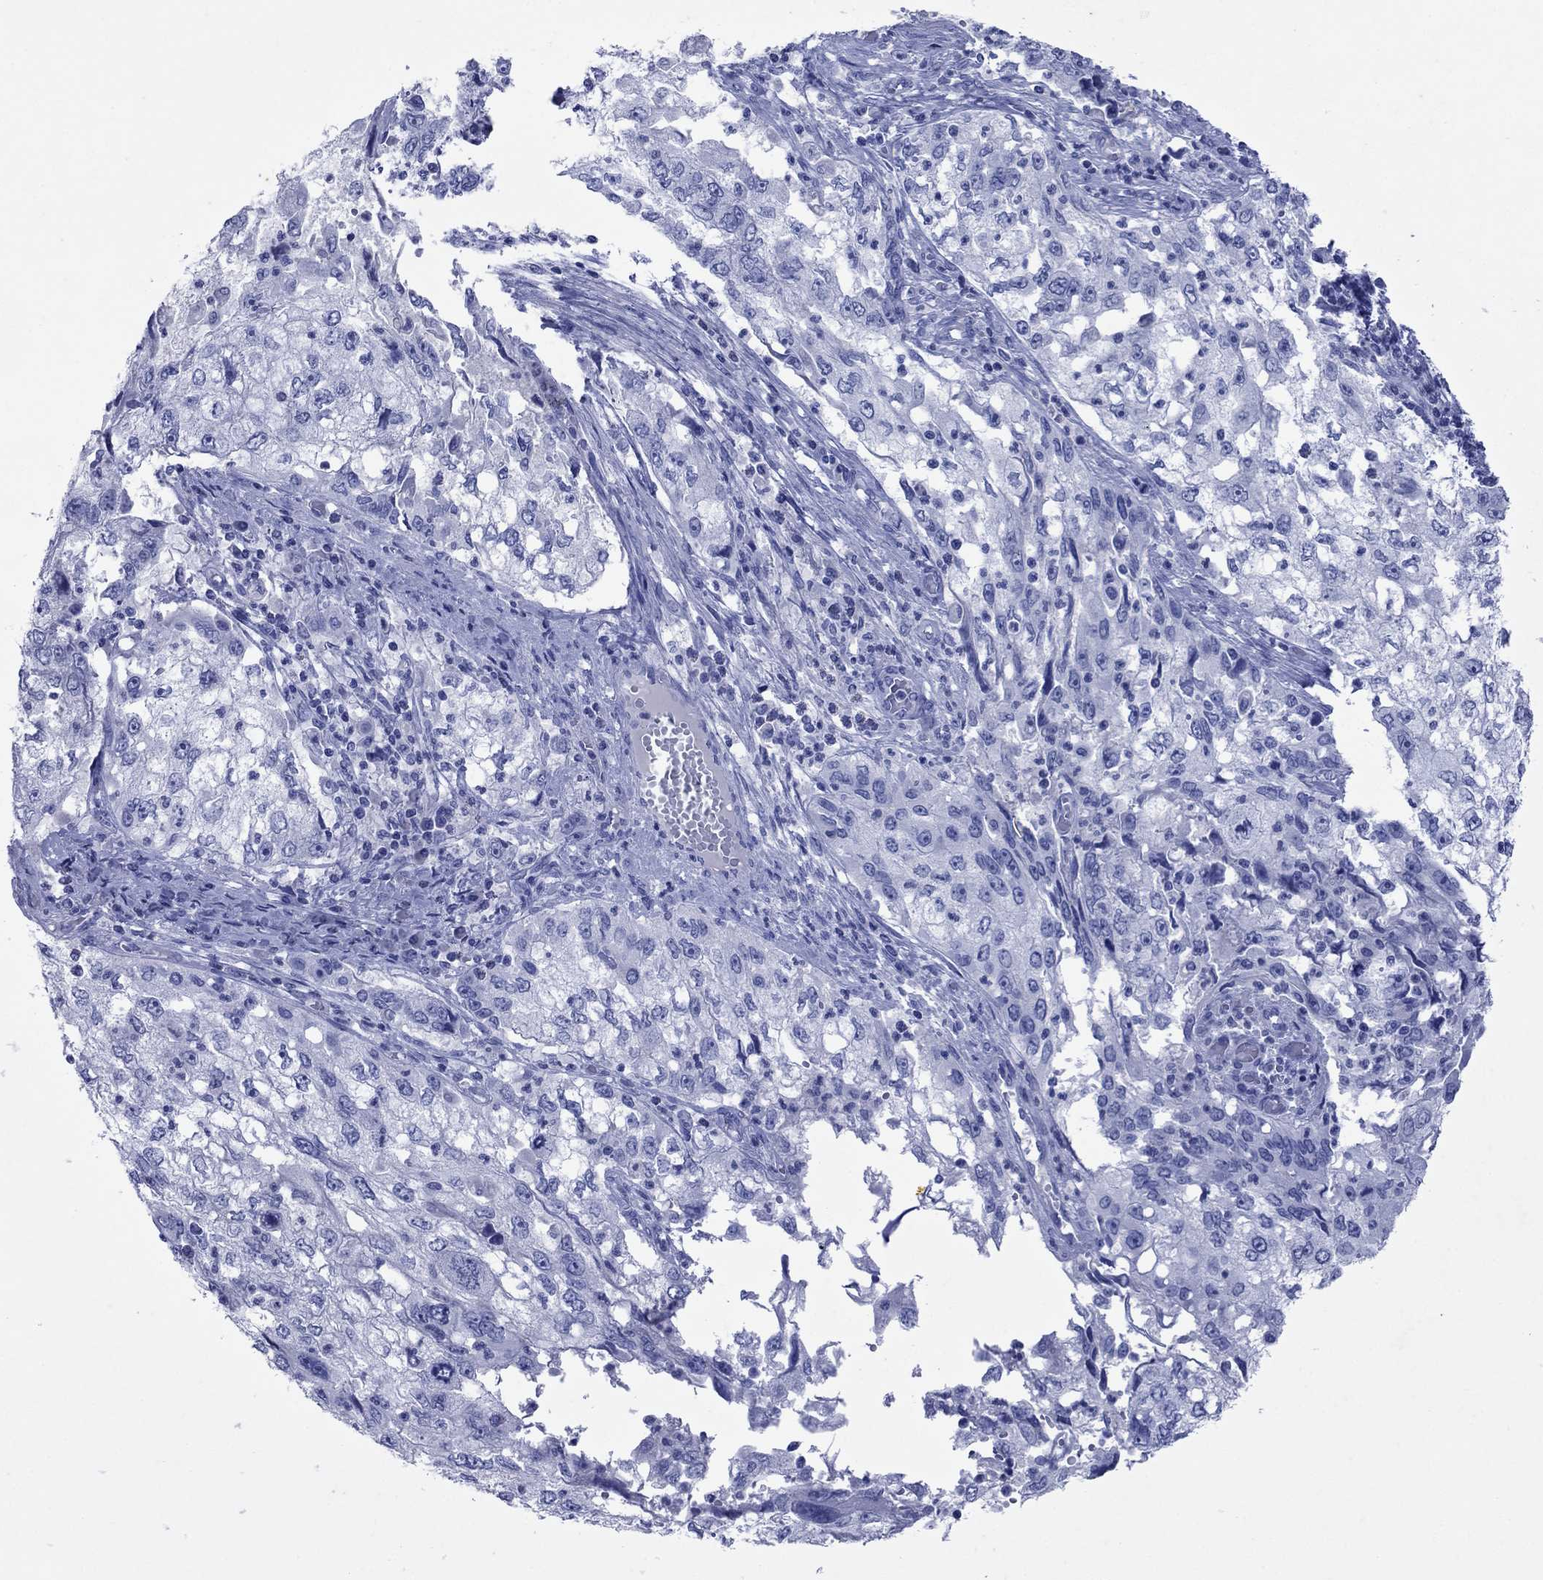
{"staining": {"intensity": "negative", "quantity": "none", "location": "none"}, "tissue": "cervical cancer", "cell_type": "Tumor cells", "image_type": "cancer", "snomed": [{"axis": "morphology", "description": "Squamous cell carcinoma, NOS"}, {"axis": "topography", "description": "Cervix"}], "caption": "Histopathology image shows no protein staining in tumor cells of cervical cancer (squamous cell carcinoma) tissue.", "gene": "ATP4A", "patient": {"sex": "female", "age": 36}}